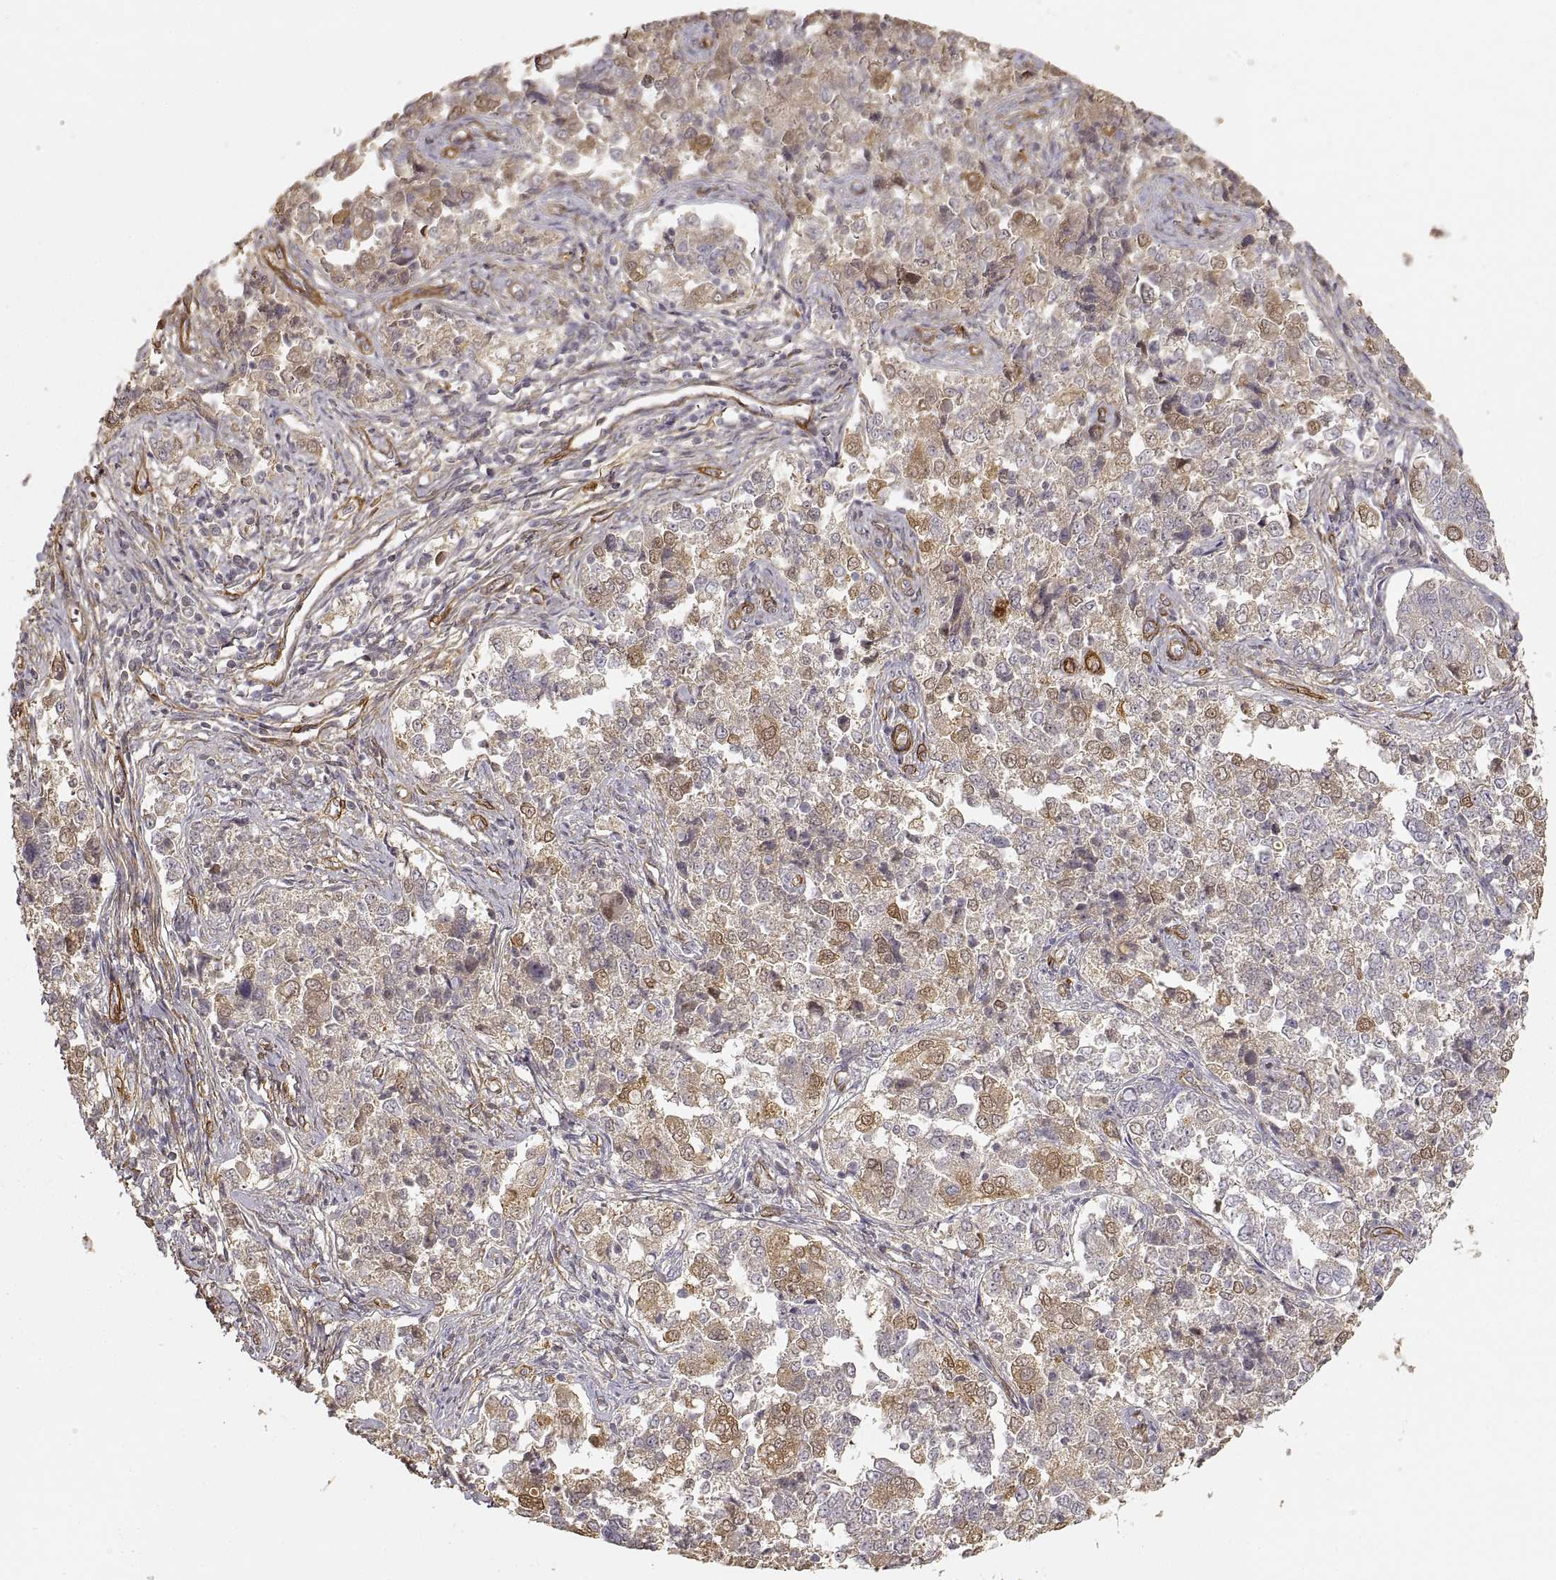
{"staining": {"intensity": "moderate", "quantity": "<25%", "location": "cytoplasmic/membranous"}, "tissue": "endometrial cancer", "cell_type": "Tumor cells", "image_type": "cancer", "snomed": [{"axis": "morphology", "description": "Adenocarcinoma, NOS"}, {"axis": "topography", "description": "Endometrium"}], "caption": "Protein analysis of endometrial cancer tissue displays moderate cytoplasmic/membranous expression in approximately <25% of tumor cells. (DAB (3,3'-diaminobenzidine) = brown stain, brightfield microscopy at high magnification).", "gene": "LAMA4", "patient": {"sex": "female", "age": 43}}